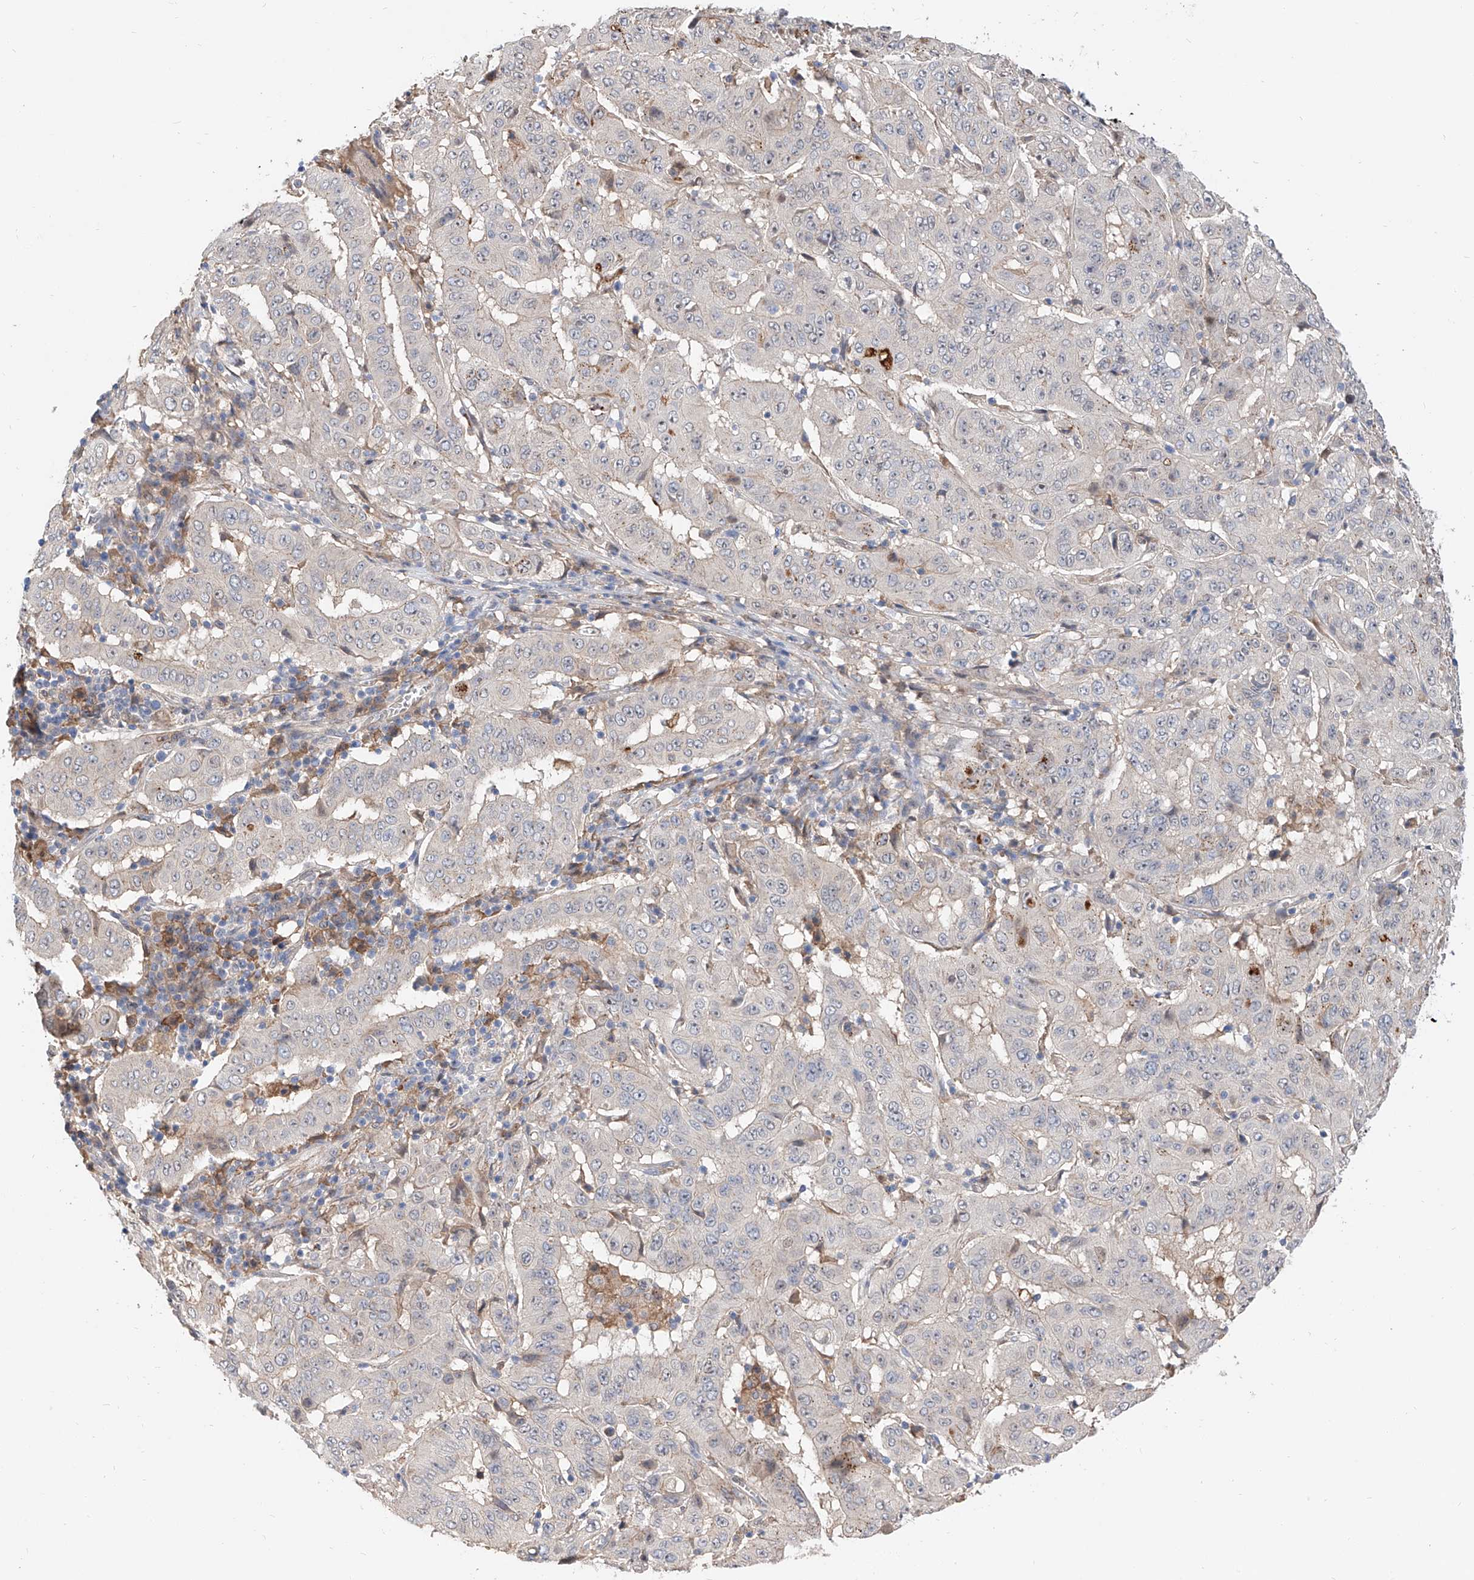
{"staining": {"intensity": "negative", "quantity": "none", "location": "none"}, "tissue": "pancreatic cancer", "cell_type": "Tumor cells", "image_type": "cancer", "snomed": [{"axis": "morphology", "description": "Adenocarcinoma, NOS"}, {"axis": "topography", "description": "Pancreas"}], "caption": "Tumor cells are negative for brown protein staining in pancreatic cancer.", "gene": "MAGEE2", "patient": {"sex": "male", "age": 63}}